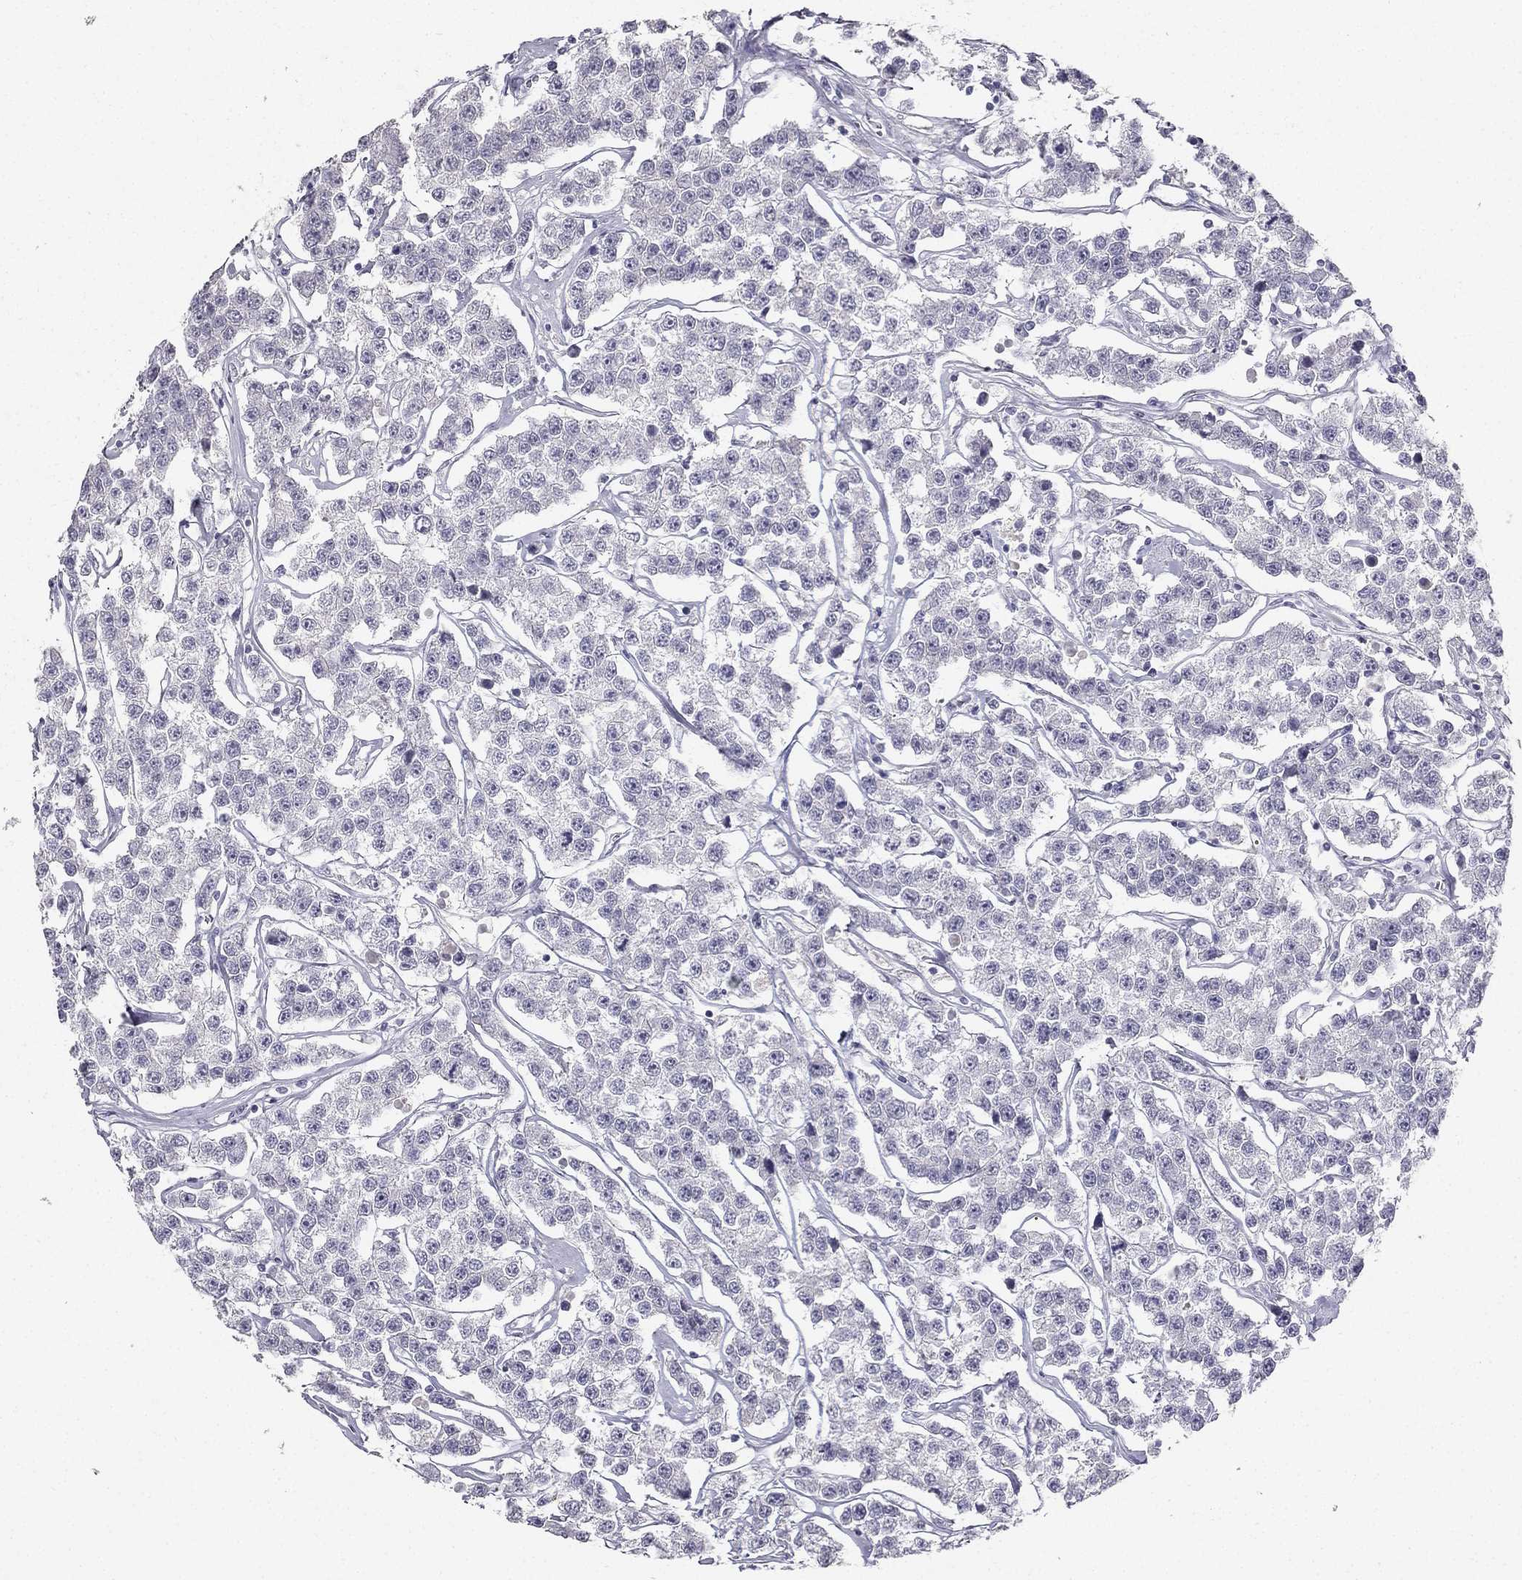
{"staining": {"intensity": "negative", "quantity": "none", "location": "none"}, "tissue": "testis cancer", "cell_type": "Tumor cells", "image_type": "cancer", "snomed": [{"axis": "morphology", "description": "Seminoma, NOS"}, {"axis": "topography", "description": "Testis"}], "caption": "A high-resolution image shows IHC staining of testis seminoma, which reveals no significant positivity in tumor cells.", "gene": "CALB2", "patient": {"sex": "male", "age": 59}}